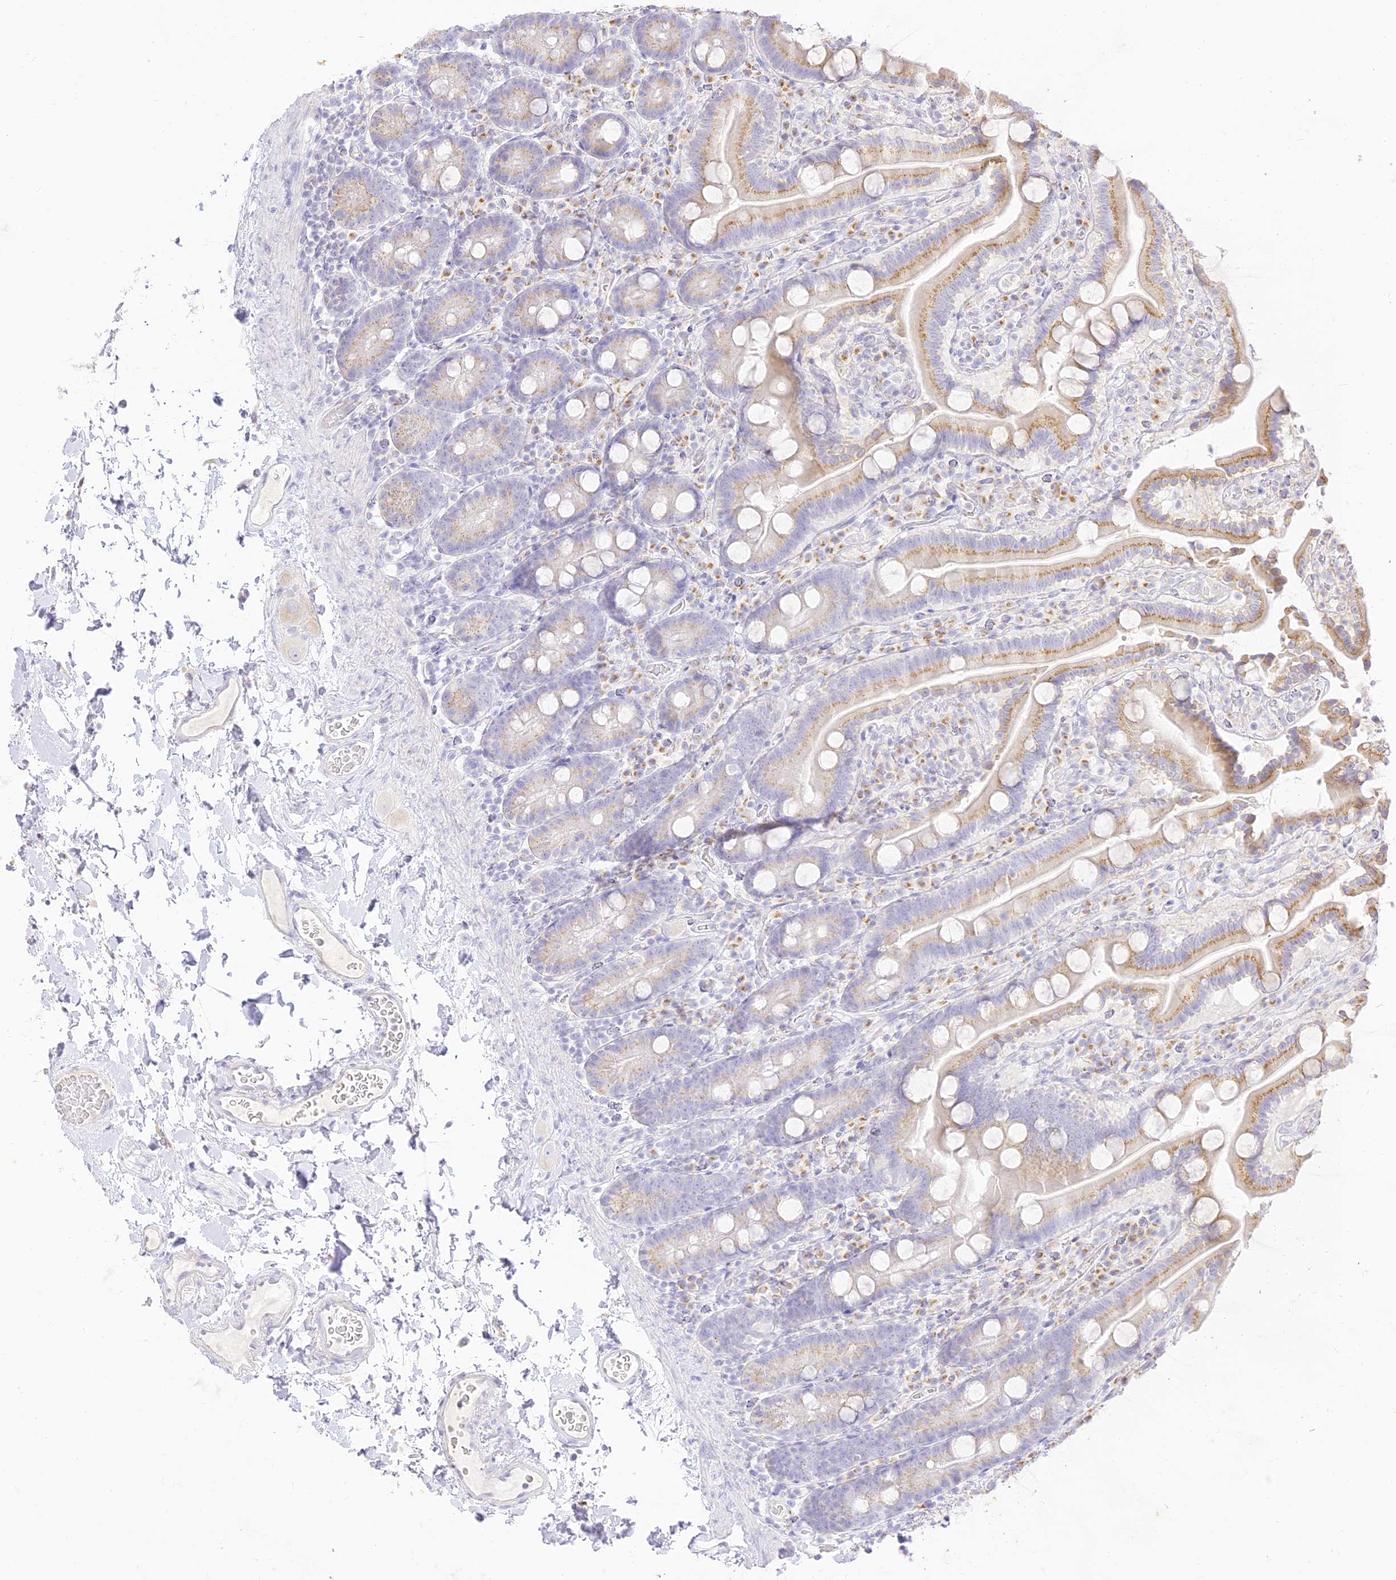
{"staining": {"intensity": "moderate", "quantity": "25%-75%", "location": "cytoplasmic/membranous"}, "tissue": "duodenum", "cell_type": "Glandular cells", "image_type": "normal", "snomed": [{"axis": "morphology", "description": "Normal tissue, NOS"}, {"axis": "topography", "description": "Duodenum"}], "caption": "A high-resolution micrograph shows immunohistochemistry (IHC) staining of unremarkable duodenum, which reveals moderate cytoplasmic/membranous expression in about 25%-75% of glandular cells.", "gene": "SEC13", "patient": {"sex": "male", "age": 55}}